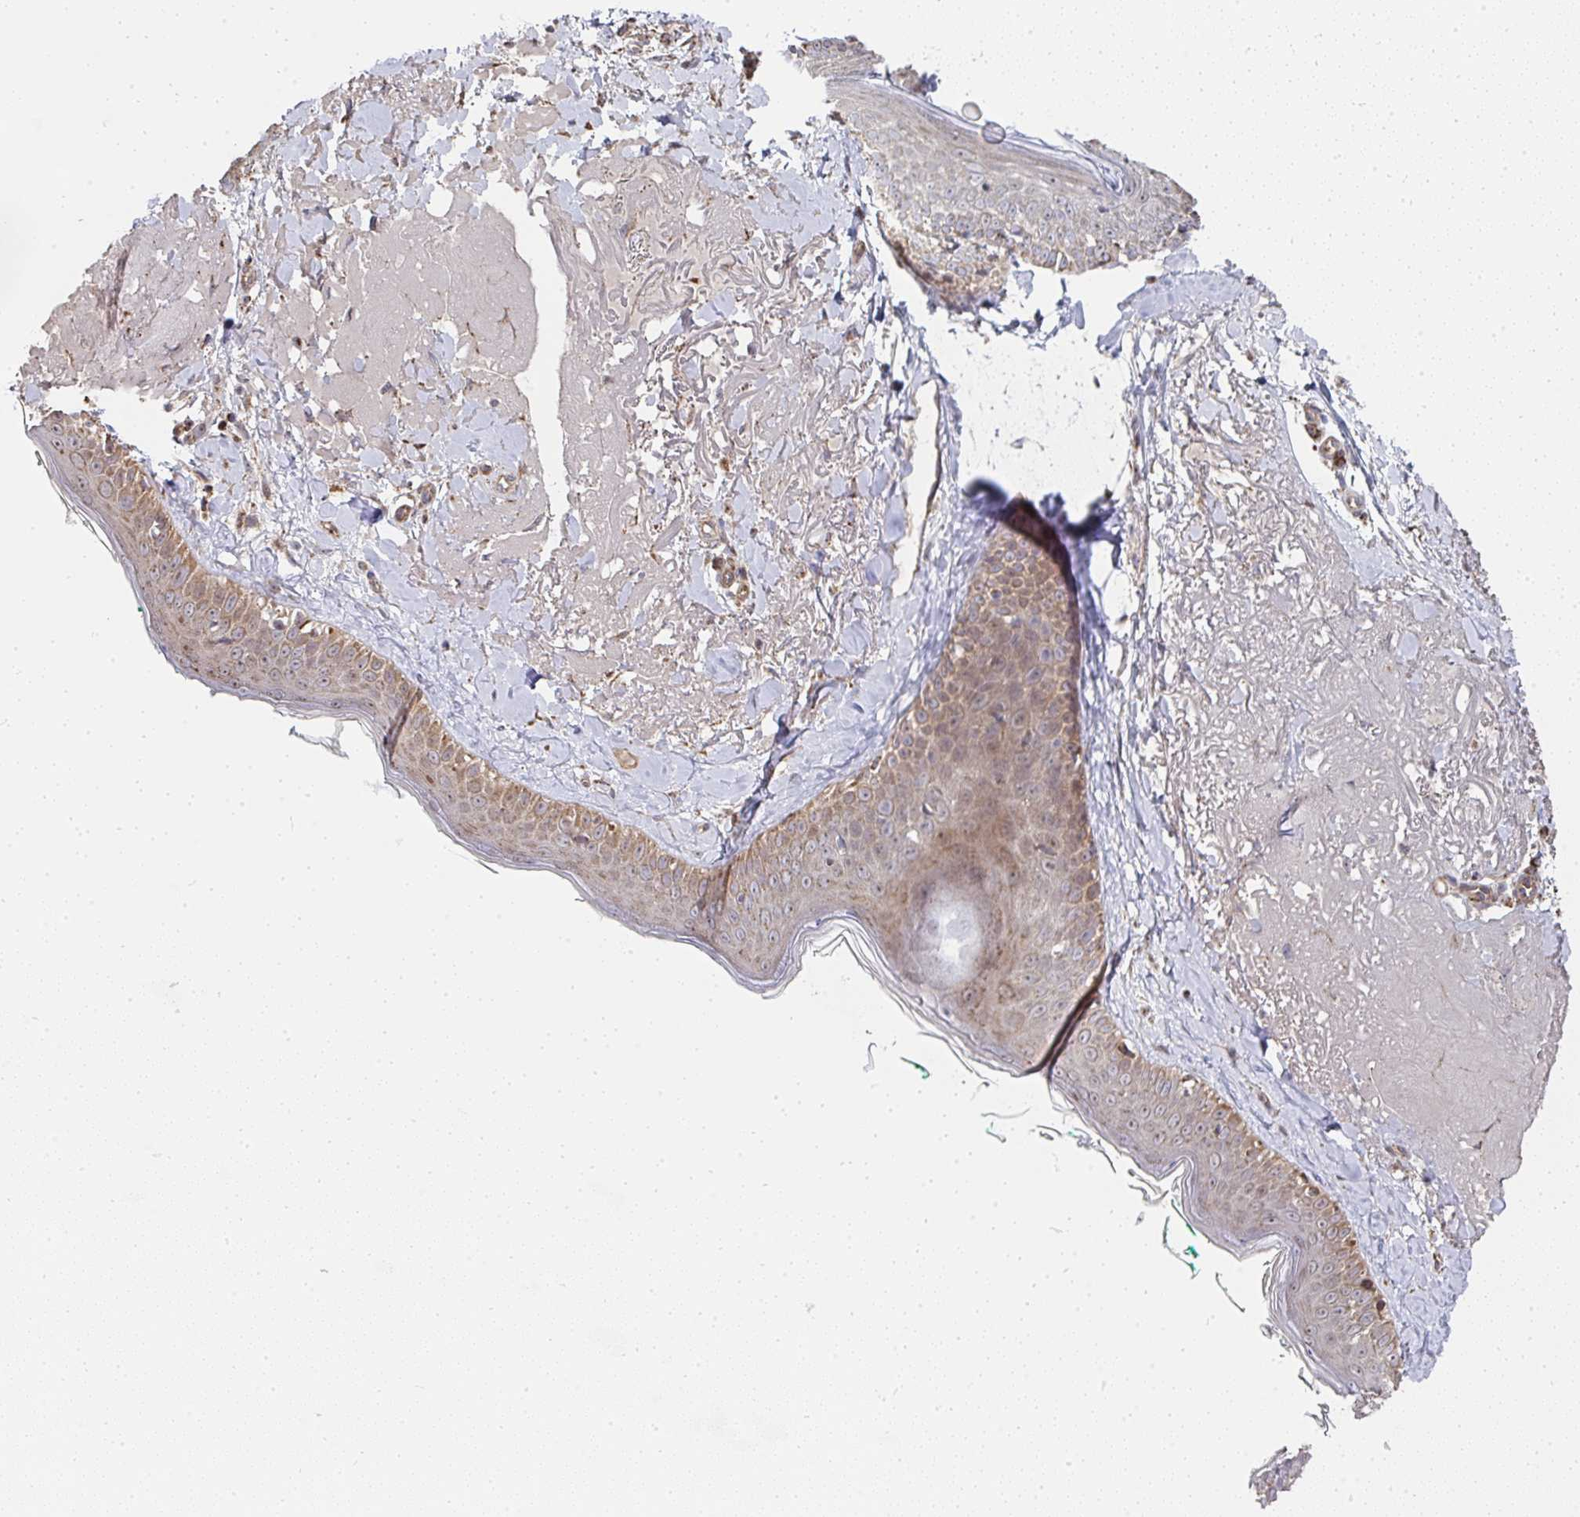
{"staining": {"intensity": "weak", "quantity": ">75%", "location": "cytoplasmic/membranous"}, "tissue": "skin", "cell_type": "Fibroblasts", "image_type": "normal", "snomed": [{"axis": "morphology", "description": "Normal tissue, NOS"}, {"axis": "topography", "description": "Skin"}], "caption": "Protein staining exhibits weak cytoplasmic/membranous expression in about >75% of fibroblasts in unremarkable skin.", "gene": "AGTPBP1", "patient": {"sex": "male", "age": 73}}